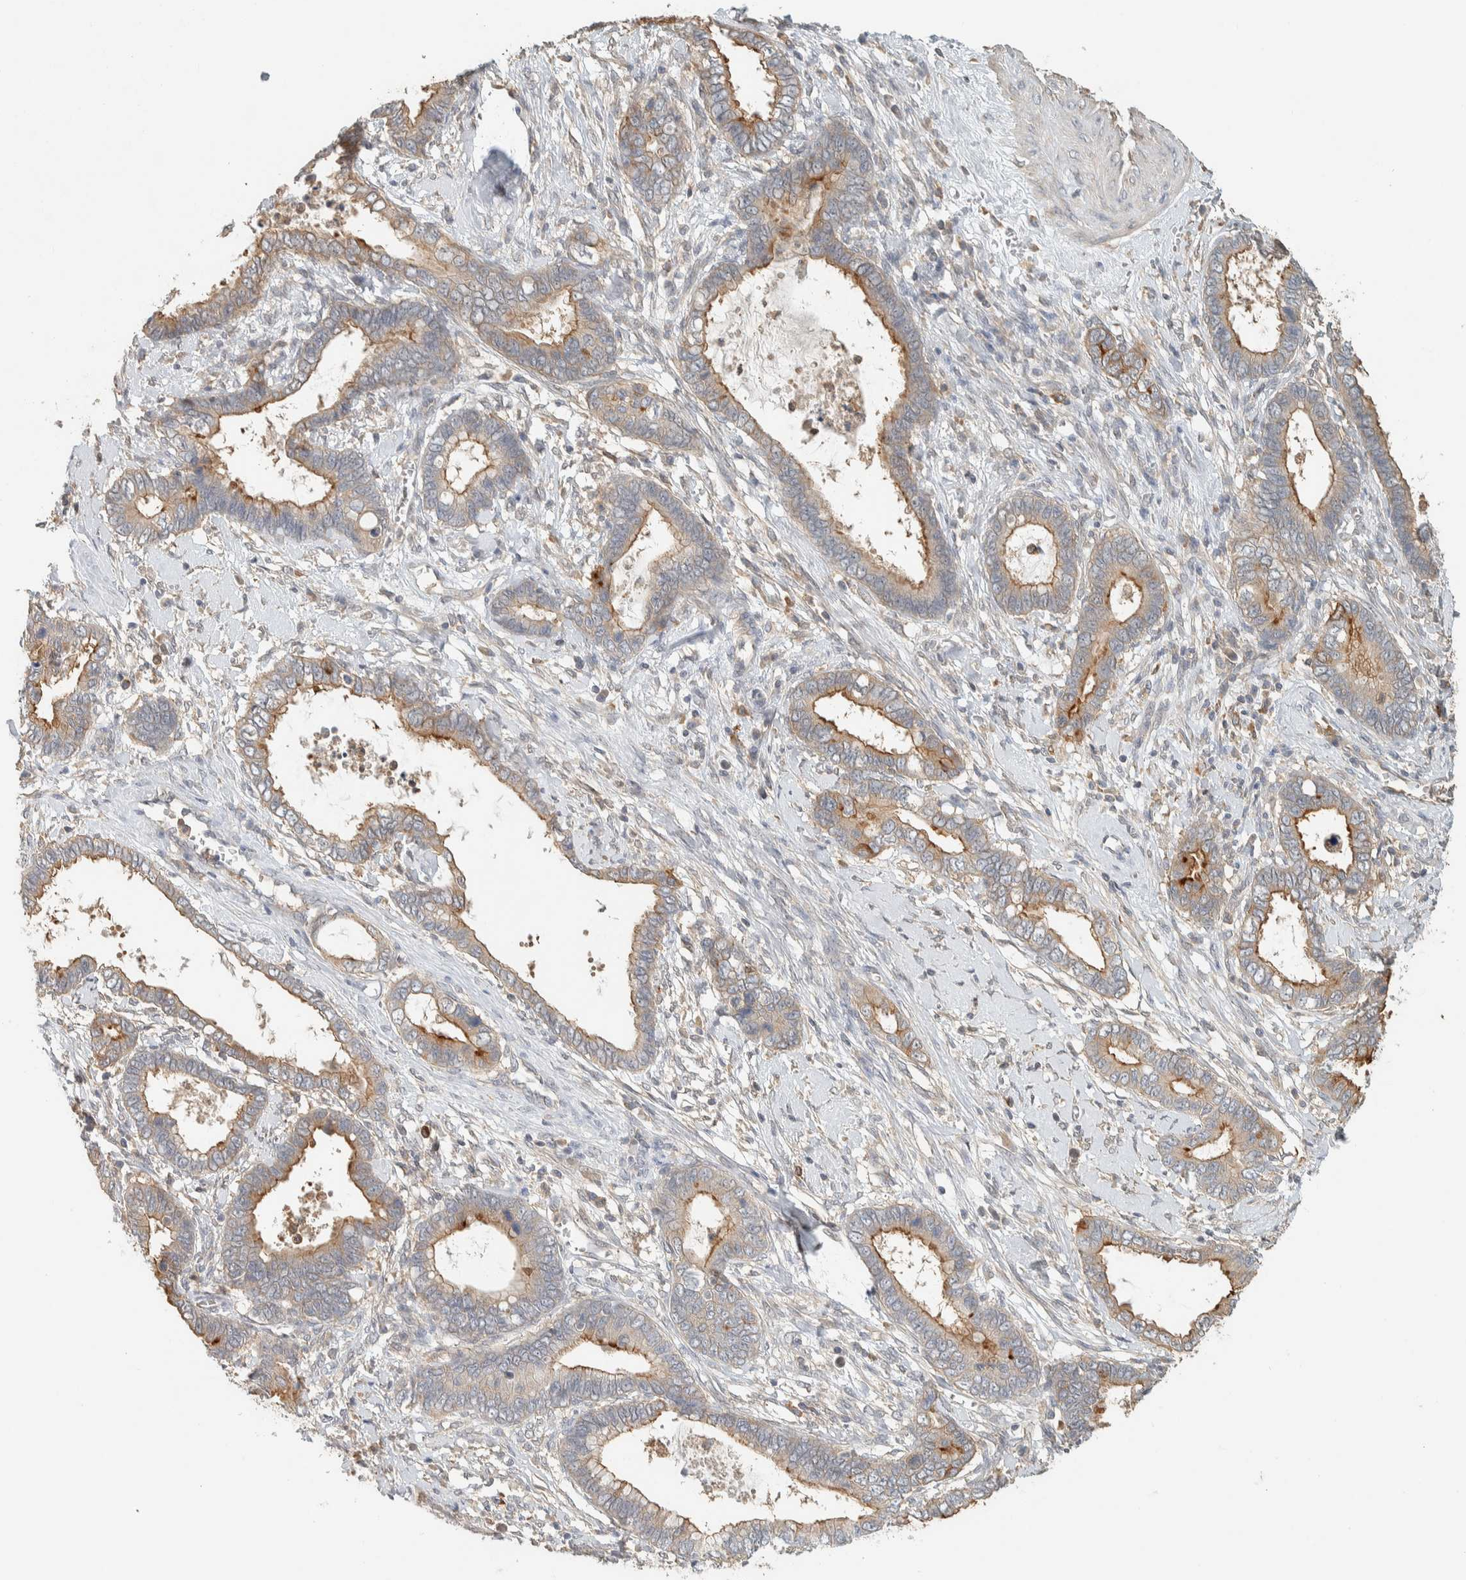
{"staining": {"intensity": "moderate", "quantity": ">75%", "location": "cytoplasmic/membranous"}, "tissue": "cervical cancer", "cell_type": "Tumor cells", "image_type": "cancer", "snomed": [{"axis": "morphology", "description": "Adenocarcinoma, NOS"}, {"axis": "topography", "description": "Cervix"}], "caption": "IHC staining of cervical adenocarcinoma, which demonstrates medium levels of moderate cytoplasmic/membranous expression in about >75% of tumor cells indicating moderate cytoplasmic/membranous protein staining. The staining was performed using DAB (brown) for protein detection and nuclei were counterstained in hematoxylin (blue).", "gene": "RAB11FIP1", "patient": {"sex": "female", "age": 44}}